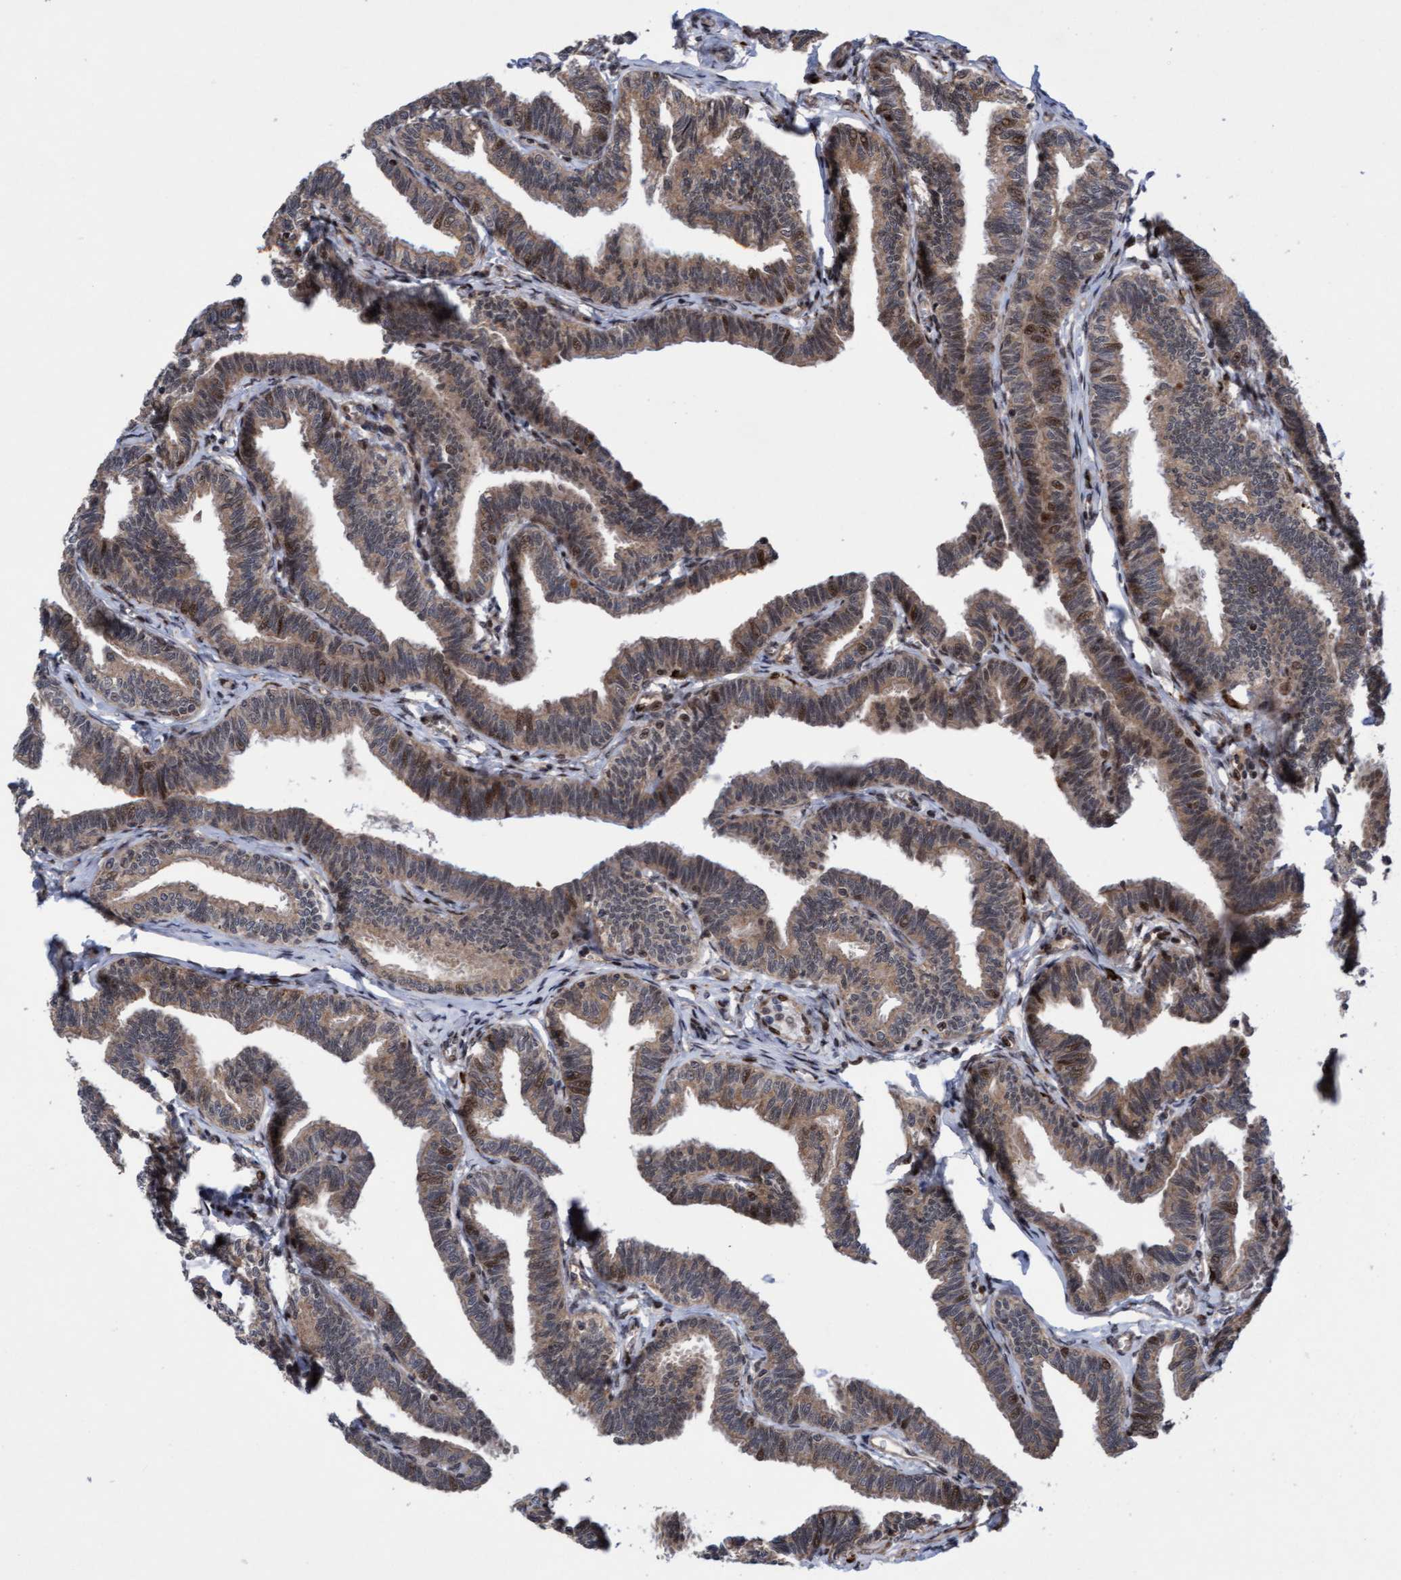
{"staining": {"intensity": "moderate", "quantity": ">75%", "location": "cytoplasmic/membranous,nuclear"}, "tissue": "fallopian tube", "cell_type": "Glandular cells", "image_type": "normal", "snomed": [{"axis": "morphology", "description": "Normal tissue, NOS"}, {"axis": "topography", "description": "Fallopian tube"}, {"axis": "topography", "description": "Ovary"}], "caption": "Moderate cytoplasmic/membranous,nuclear protein positivity is present in about >75% of glandular cells in fallopian tube. Ihc stains the protein in brown and the nuclei are stained blue.", "gene": "ITFG1", "patient": {"sex": "female", "age": 23}}